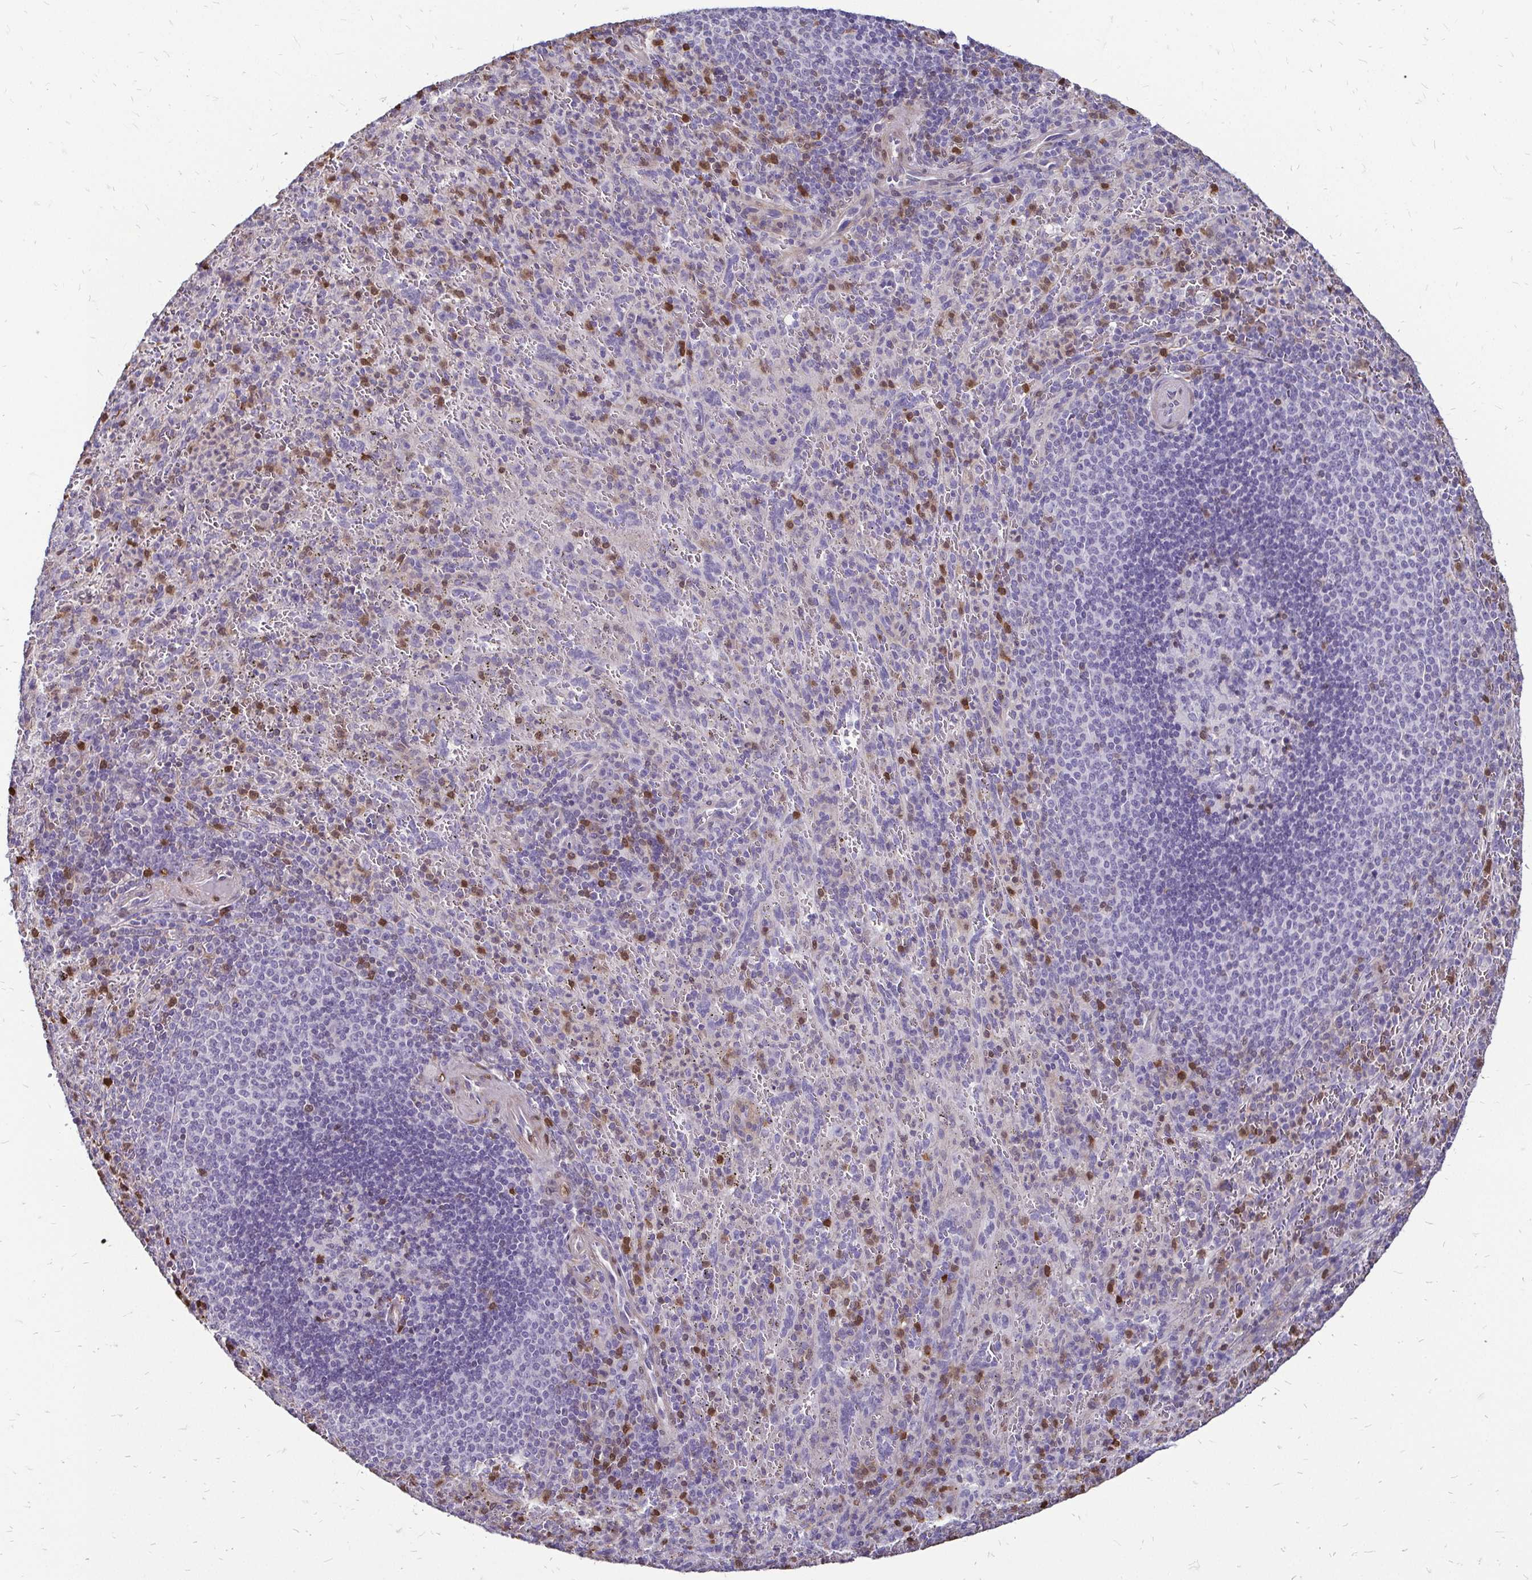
{"staining": {"intensity": "moderate", "quantity": "<25%", "location": "nuclear"}, "tissue": "spleen", "cell_type": "Cells in red pulp", "image_type": "normal", "snomed": [{"axis": "morphology", "description": "Normal tissue, NOS"}, {"axis": "topography", "description": "Spleen"}], "caption": "Cells in red pulp demonstrate low levels of moderate nuclear positivity in approximately <25% of cells in benign human spleen. (DAB (3,3'-diaminobenzidine) IHC with brightfield microscopy, high magnification).", "gene": "ZFP1", "patient": {"sex": "male", "age": 57}}